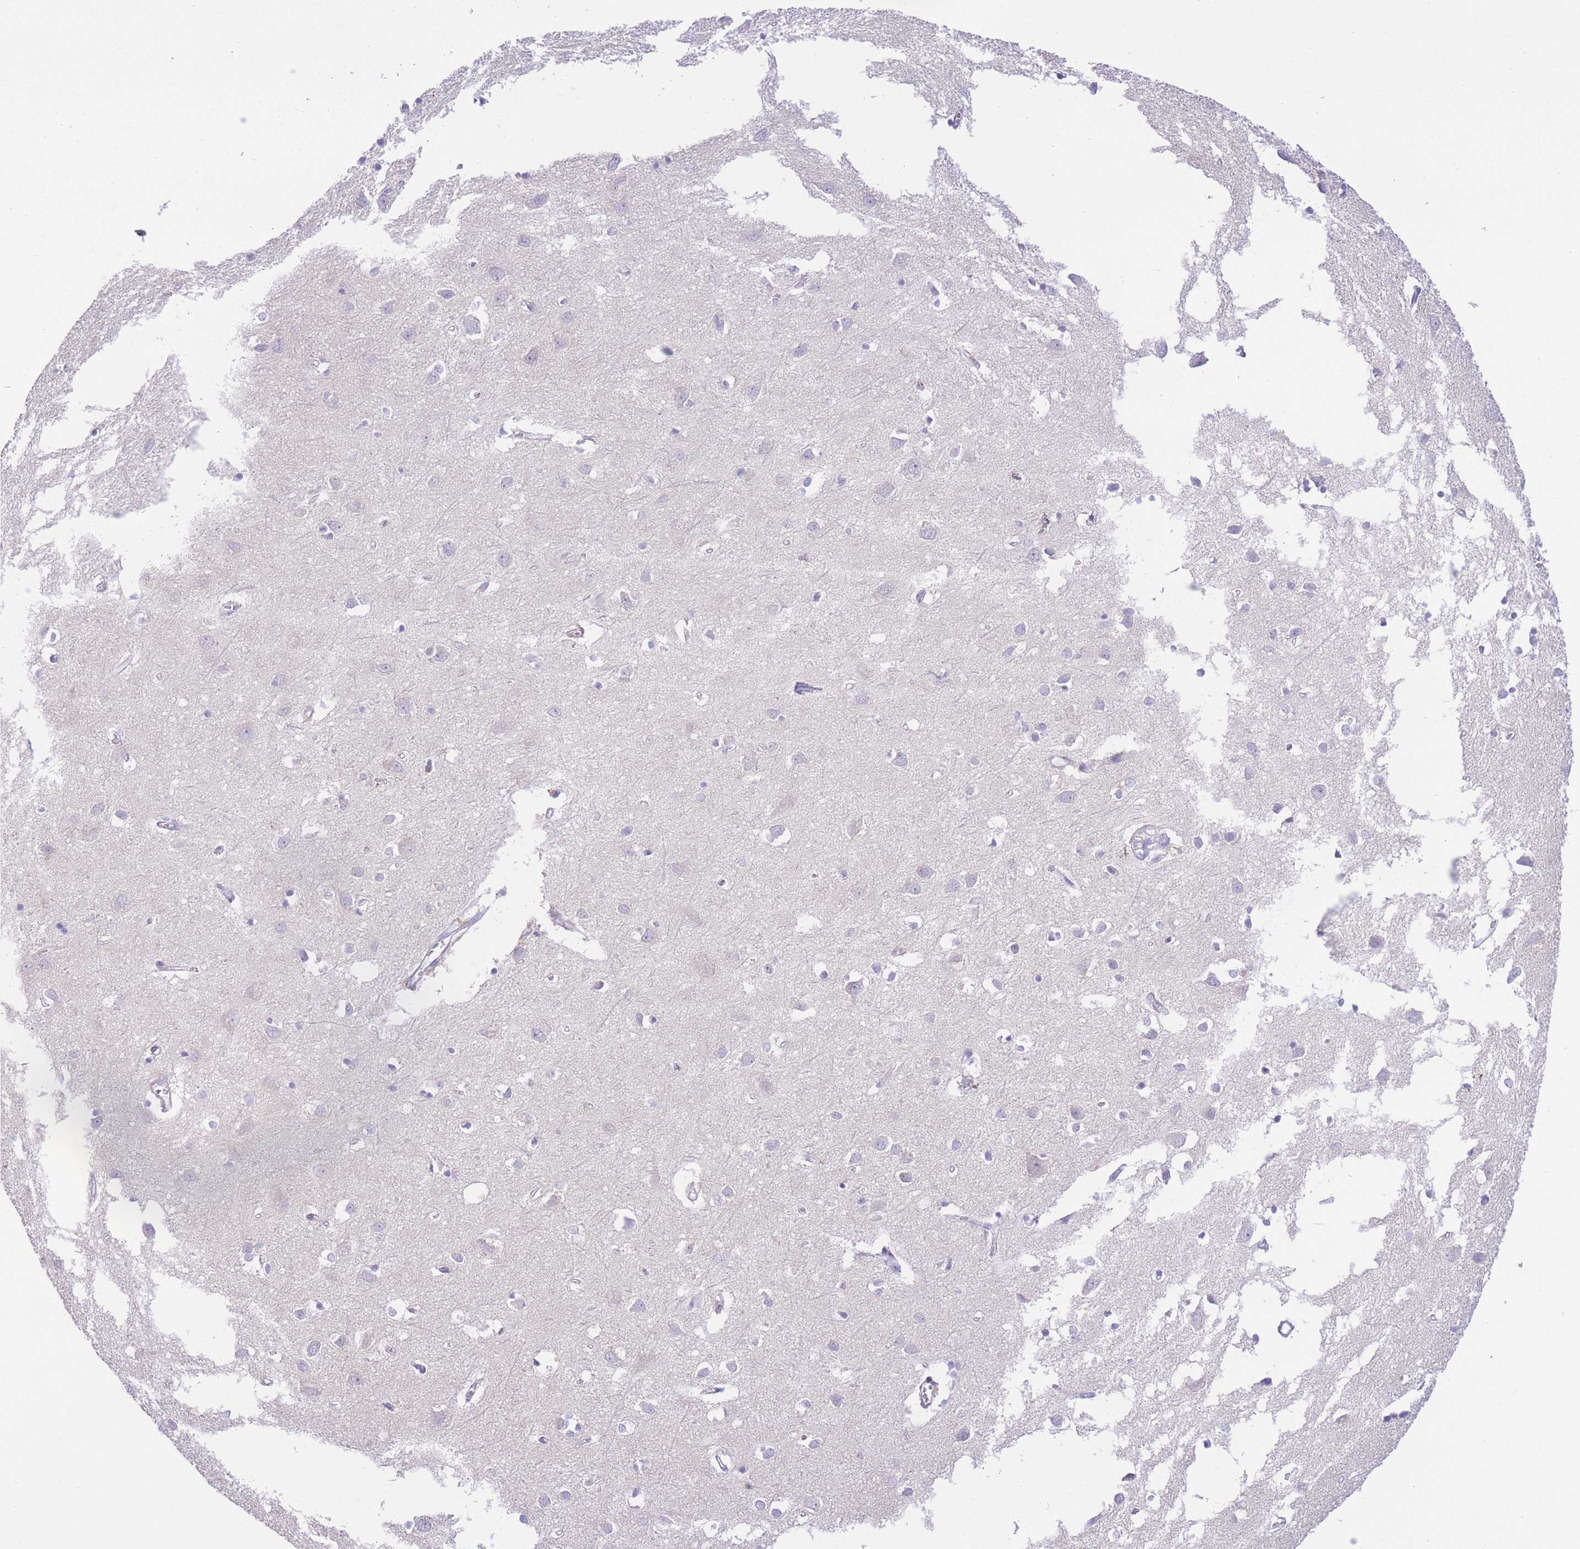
{"staining": {"intensity": "negative", "quantity": "none", "location": "none"}, "tissue": "cerebral cortex", "cell_type": "Endothelial cells", "image_type": "normal", "snomed": [{"axis": "morphology", "description": "Normal tissue, NOS"}, {"axis": "topography", "description": "Cerebral cortex"}], "caption": "Cerebral cortex was stained to show a protein in brown. There is no significant positivity in endothelial cells. (IHC, brightfield microscopy, high magnification).", "gene": "RPL39L", "patient": {"sex": "female", "age": 64}}